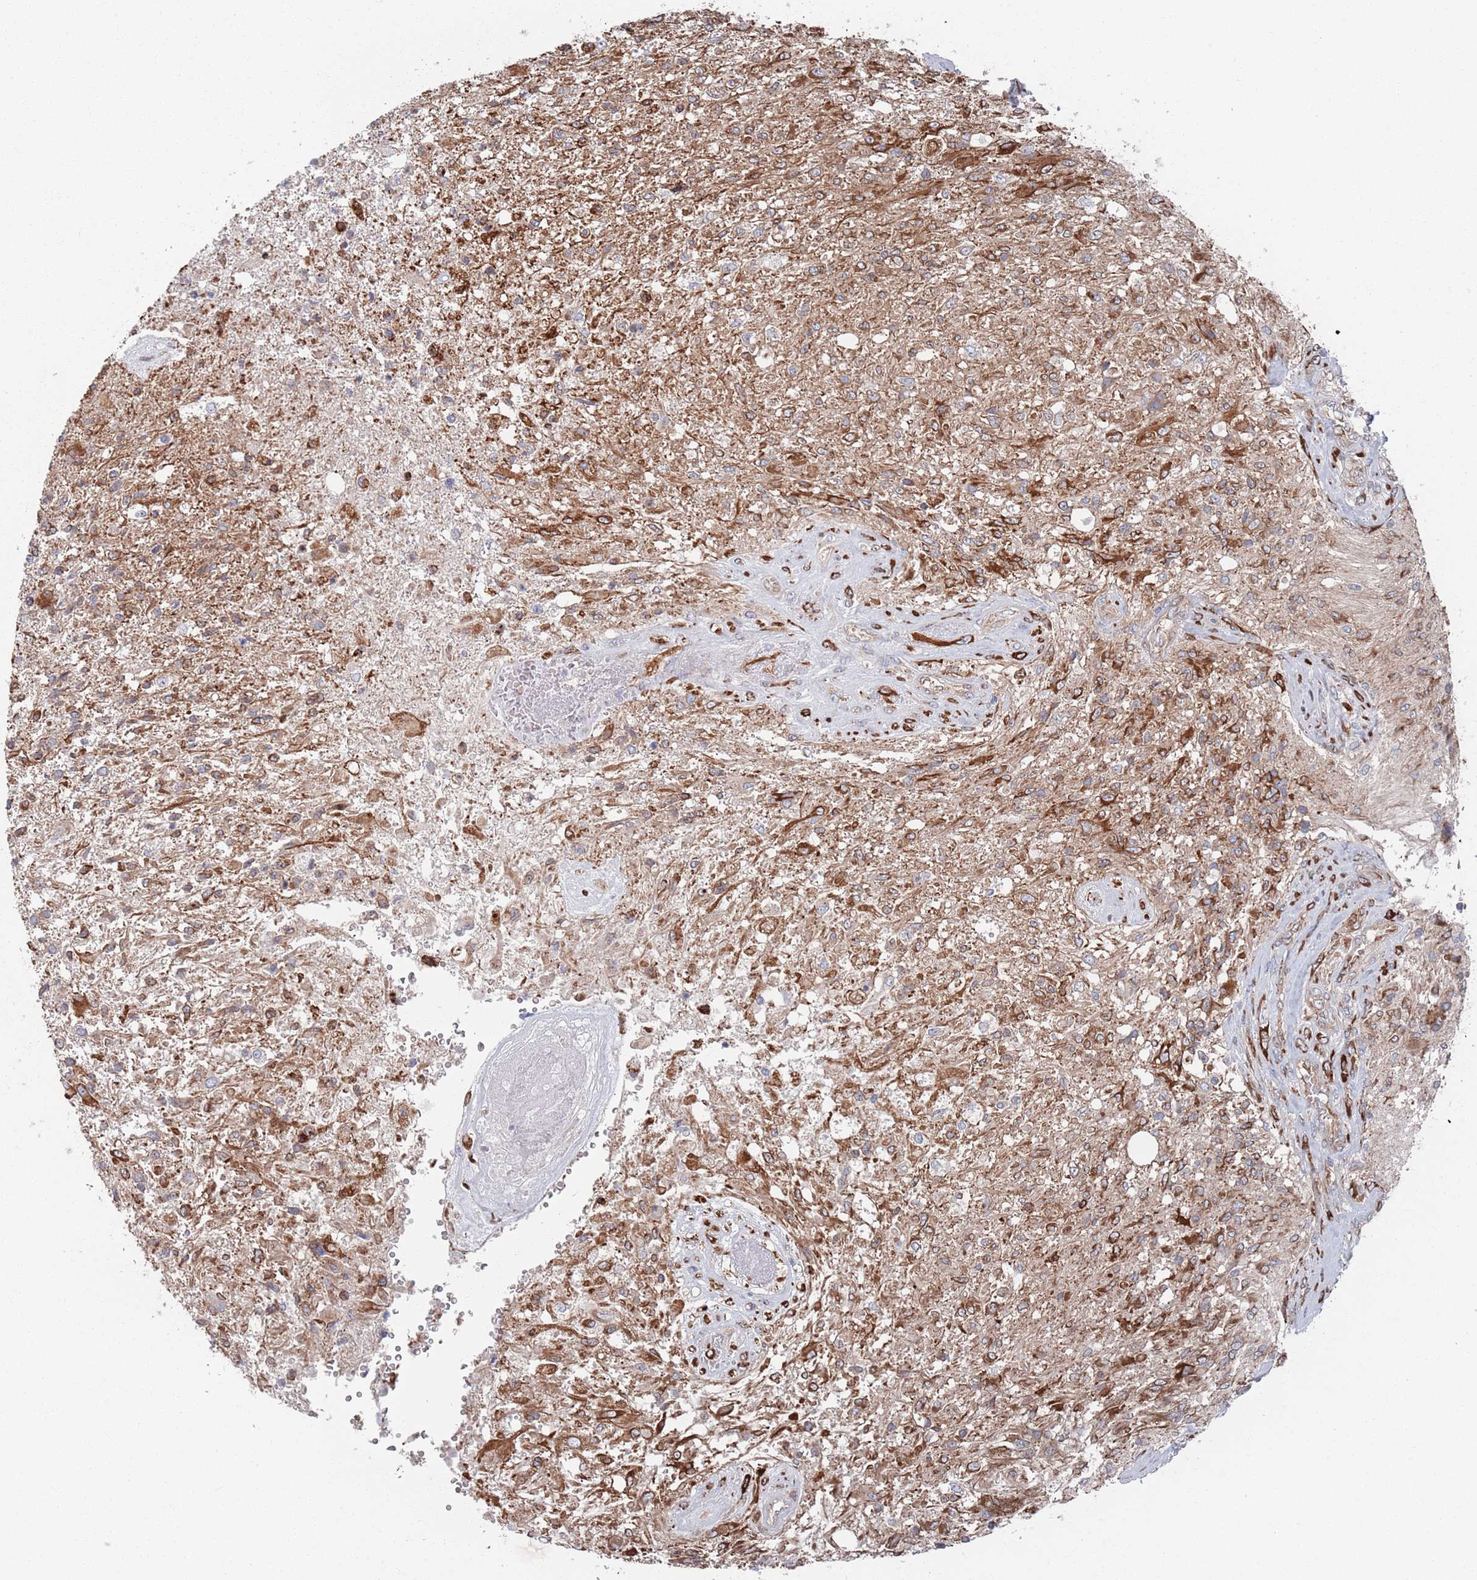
{"staining": {"intensity": "moderate", "quantity": "25%-75%", "location": "cytoplasmic/membranous"}, "tissue": "glioma", "cell_type": "Tumor cells", "image_type": "cancer", "snomed": [{"axis": "morphology", "description": "Glioma, malignant, High grade"}, {"axis": "topography", "description": "Brain"}], "caption": "Protein staining of glioma tissue demonstrates moderate cytoplasmic/membranous positivity in approximately 25%-75% of tumor cells.", "gene": "CCDC106", "patient": {"sex": "male", "age": 56}}